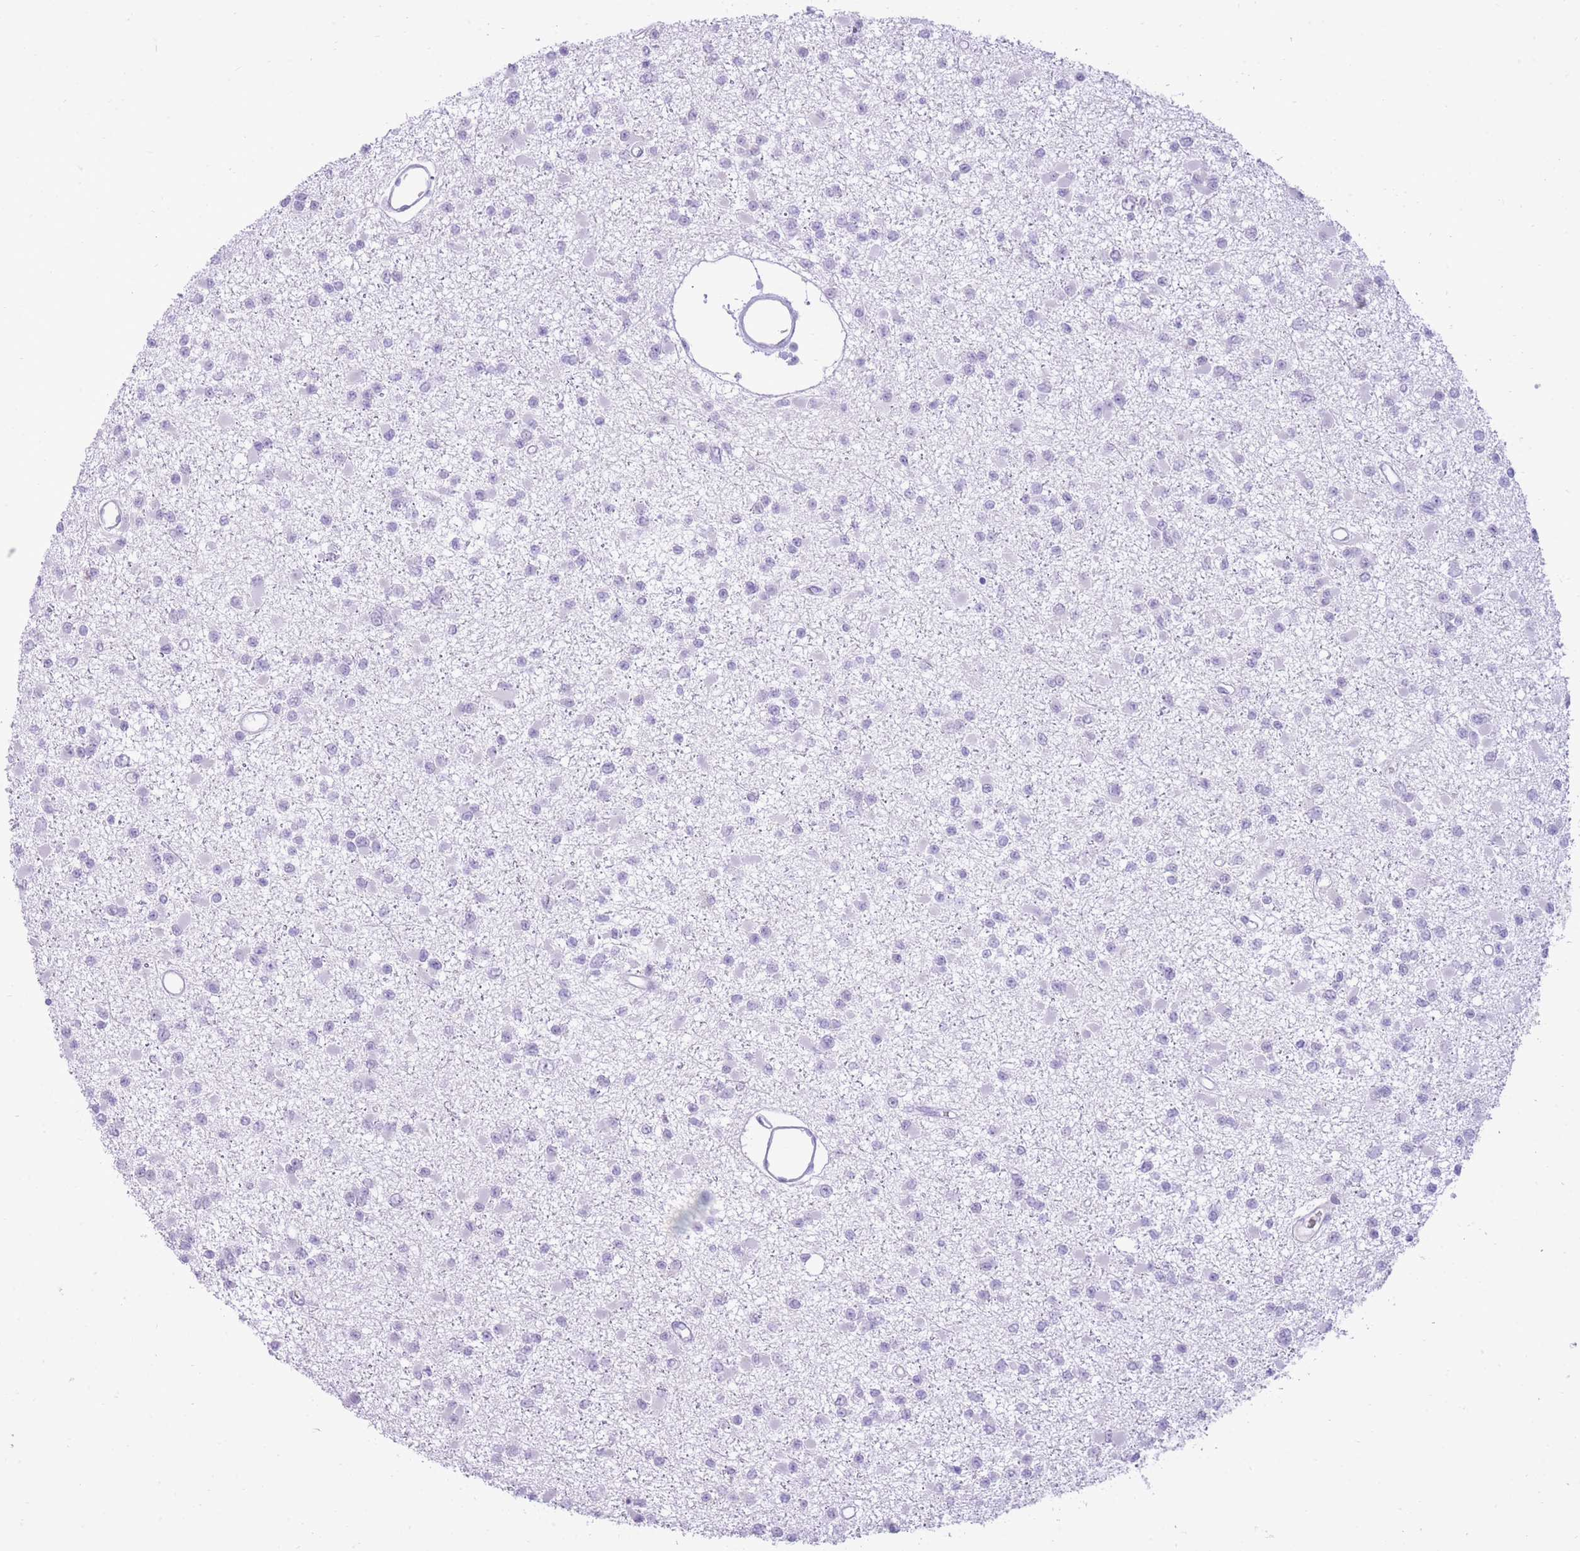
{"staining": {"intensity": "negative", "quantity": "none", "location": "none"}, "tissue": "glioma", "cell_type": "Tumor cells", "image_type": "cancer", "snomed": [{"axis": "morphology", "description": "Glioma, malignant, Low grade"}, {"axis": "topography", "description": "Brain"}], "caption": "Glioma was stained to show a protein in brown. There is no significant staining in tumor cells.", "gene": "MEIS3", "patient": {"sex": "female", "age": 22}}